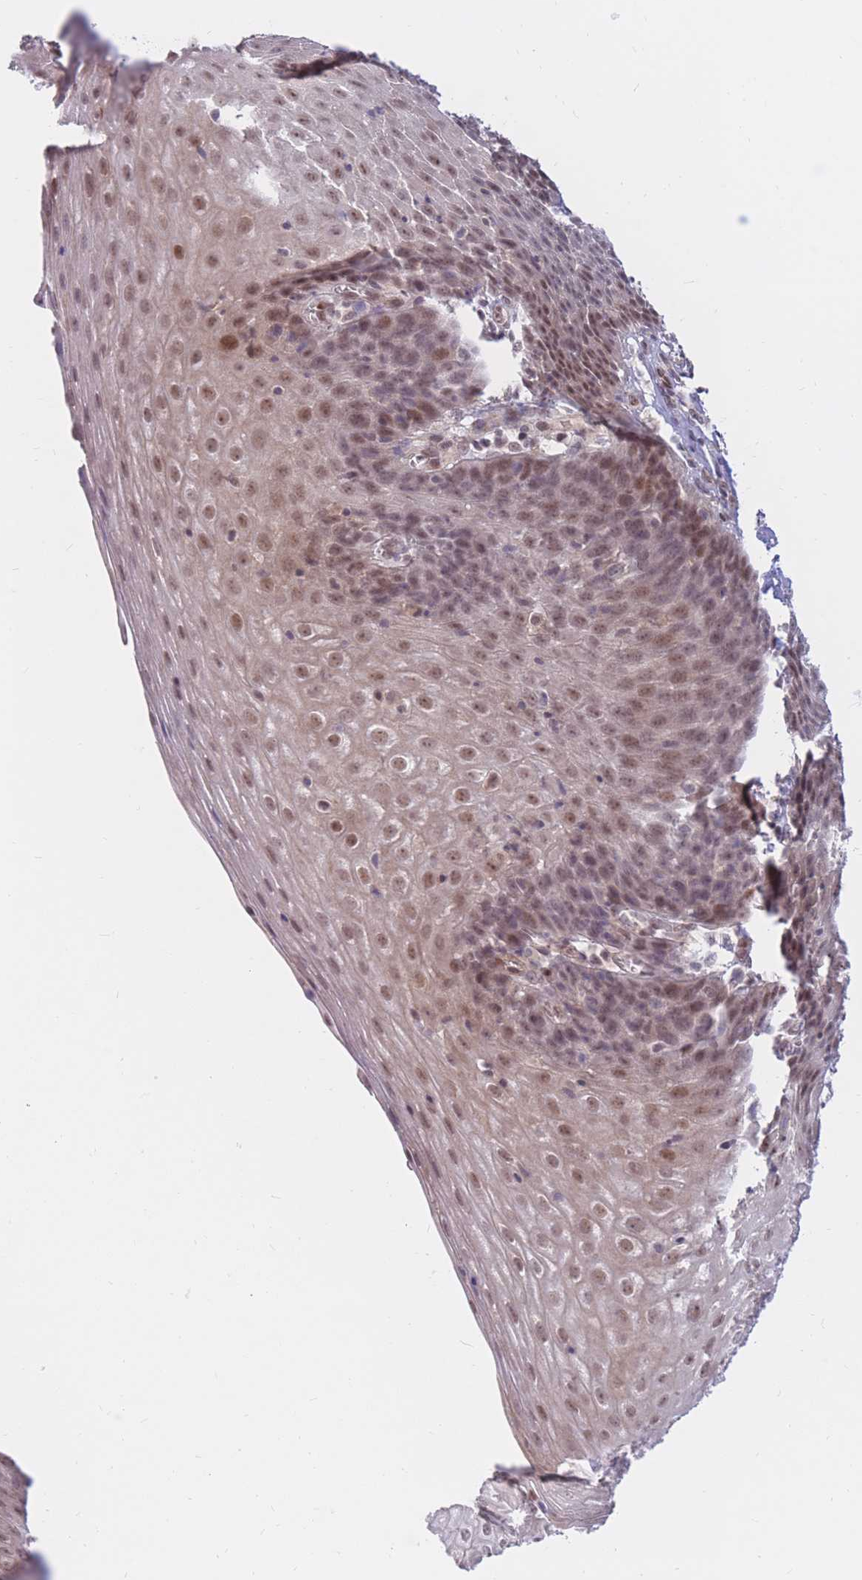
{"staining": {"intensity": "moderate", "quantity": ">75%", "location": "nuclear"}, "tissue": "esophagus", "cell_type": "Squamous epithelial cells", "image_type": "normal", "snomed": [{"axis": "morphology", "description": "Normal tissue, NOS"}, {"axis": "topography", "description": "Esophagus"}], "caption": "This is a photomicrograph of IHC staining of normal esophagus, which shows moderate positivity in the nuclear of squamous epithelial cells.", "gene": "ERICH6B", "patient": {"sex": "female", "age": 61}}